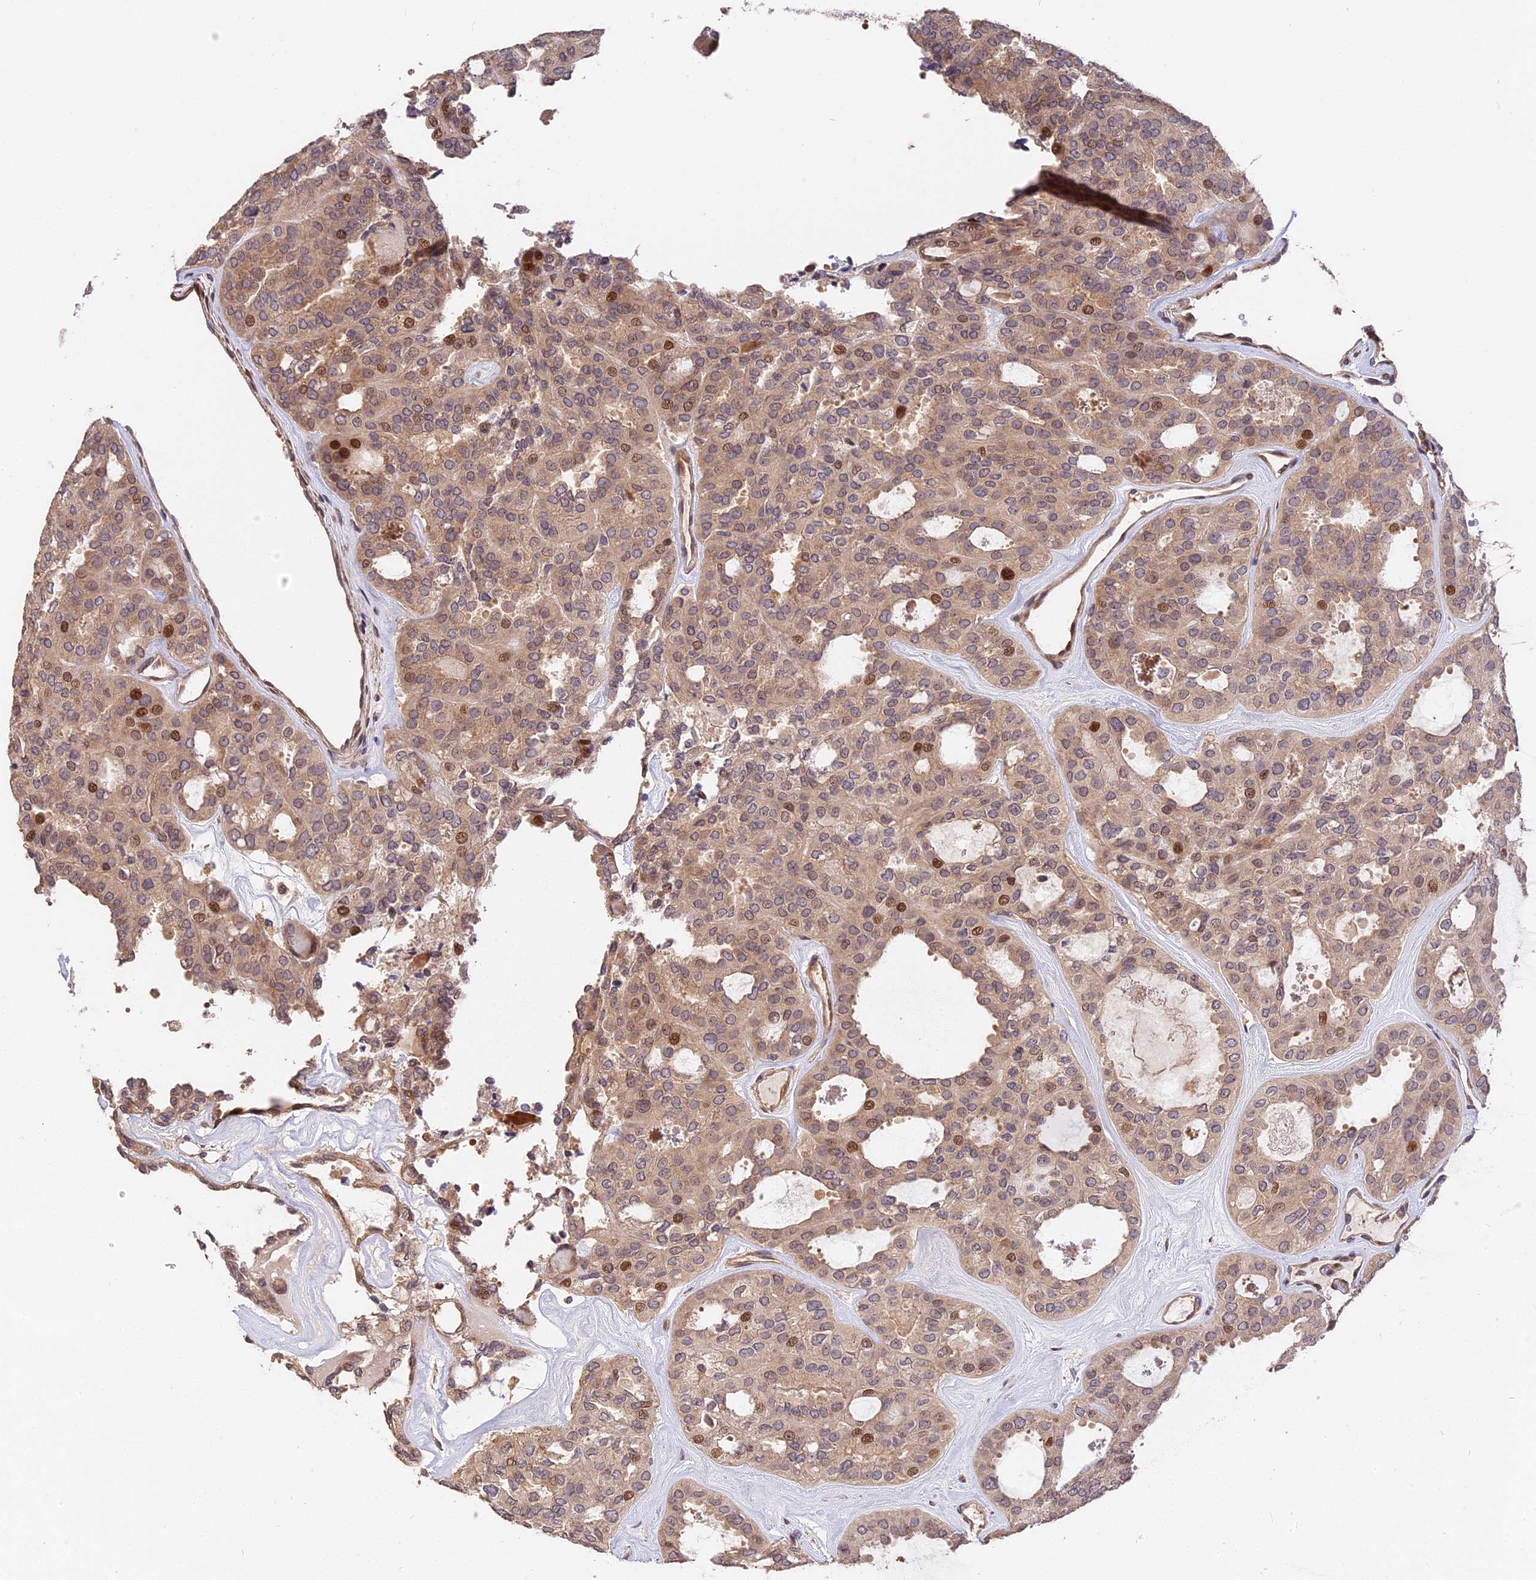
{"staining": {"intensity": "moderate", "quantity": "<25%", "location": "nuclear"}, "tissue": "thyroid cancer", "cell_type": "Tumor cells", "image_type": "cancer", "snomed": [{"axis": "morphology", "description": "Follicular adenoma carcinoma, NOS"}, {"axis": "topography", "description": "Thyroid gland"}], "caption": "An image of follicular adenoma carcinoma (thyroid) stained for a protein shows moderate nuclear brown staining in tumor cells. (brown staining indicates protein expression, while blue staining denotes nuclei).", "gene": "ARHGAP17", "patient": {"sex": "male", "age": 75}}